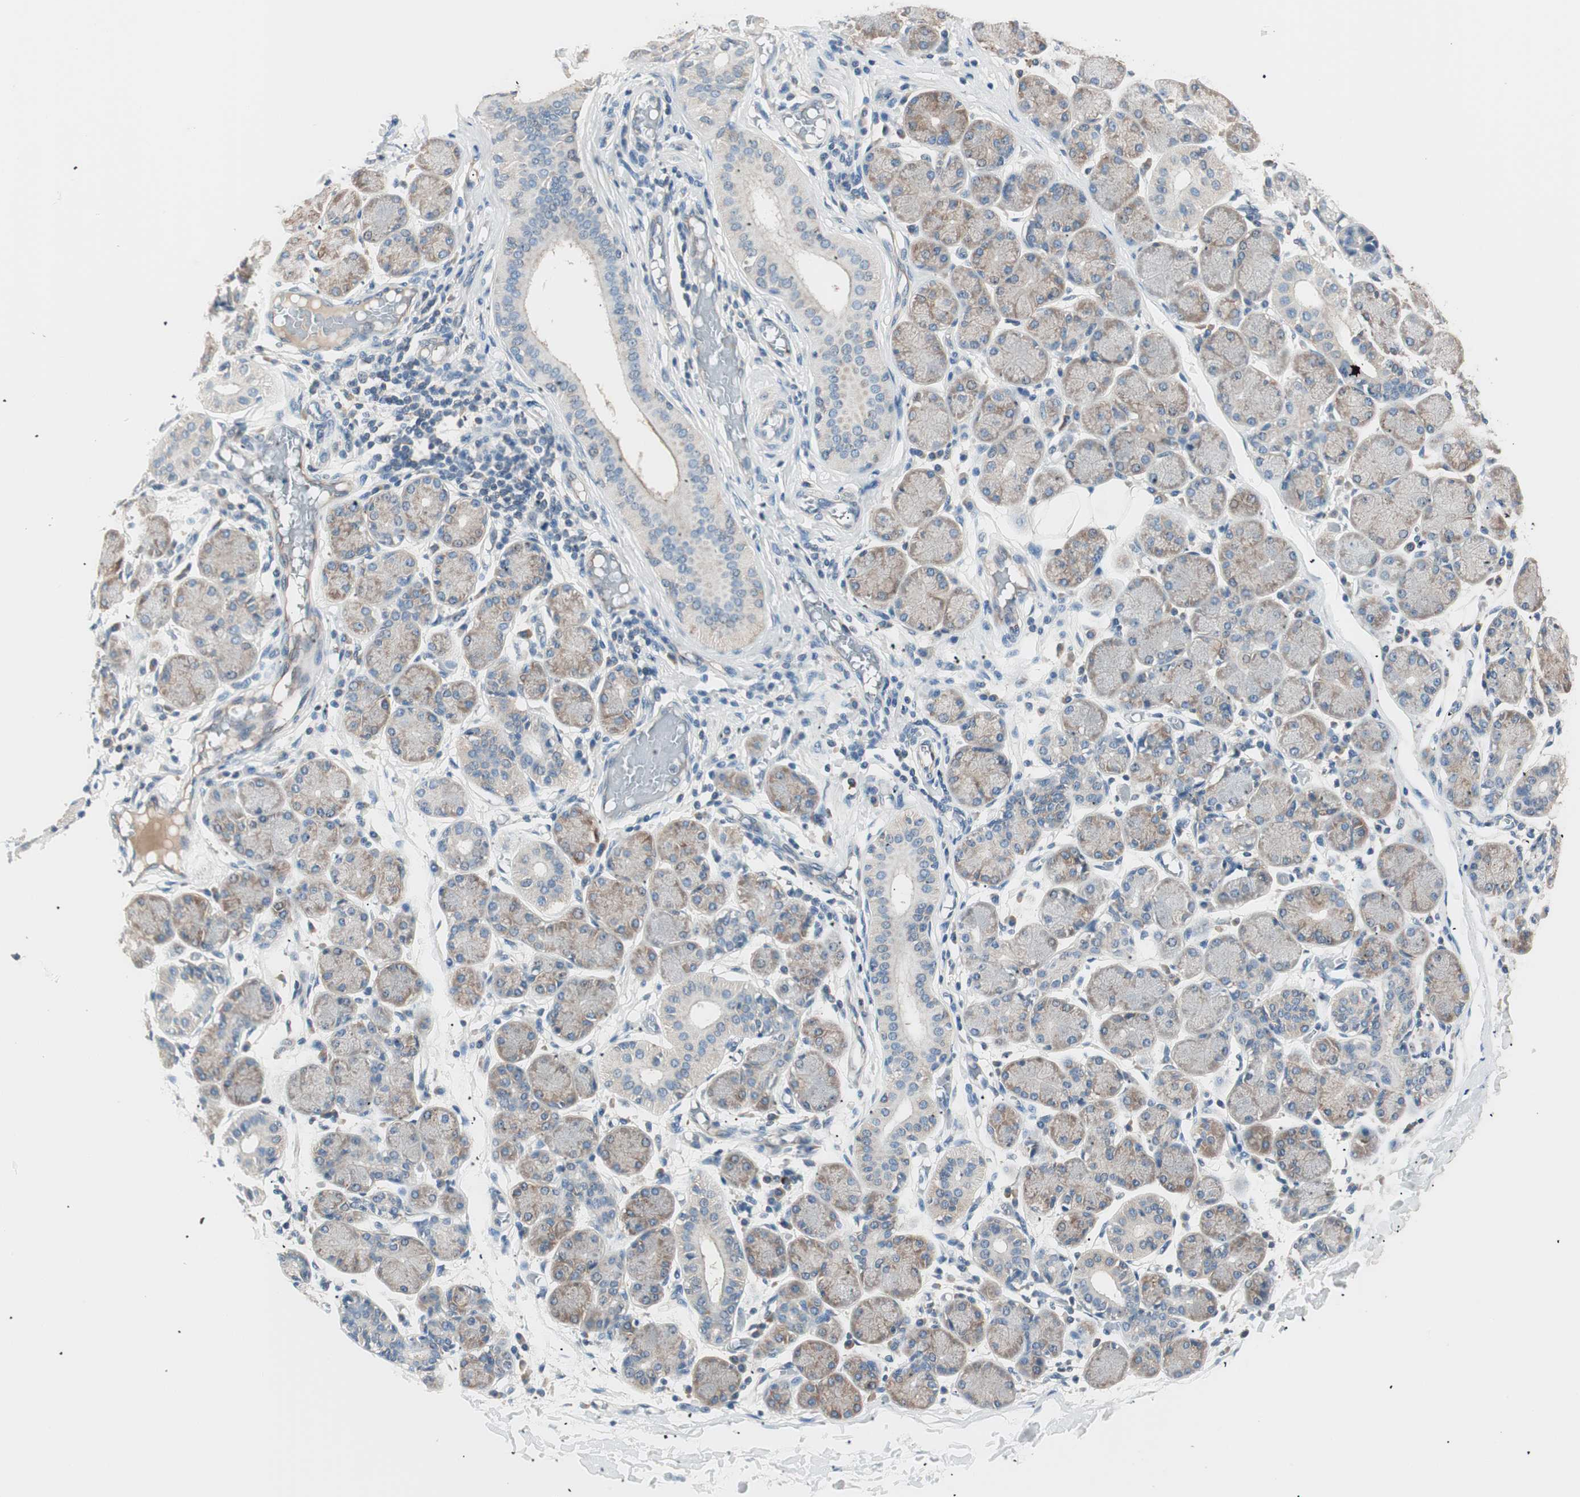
{"staining": {"intensity": "weak", "quantity": "25%-75%", "location": "cytoplasmic/membranous"}, "tissue": "salivary gland", "cell_type": "Glandular cells", "image_type": "normal", "snomed": [{"axis": "morphology", "description": "Normal tissue, NOS"}, {"axis": "topography", "description": "Salivary gland"}], "caption": "Salivary gland stained with DAB immunohistochemistry demonstrates low levels of weak cytoplasmic/membranous expression in about 25%-75% of glandular cells.", "gene": "RAD54B", "patient": {"sex": "female", "age": 24}}